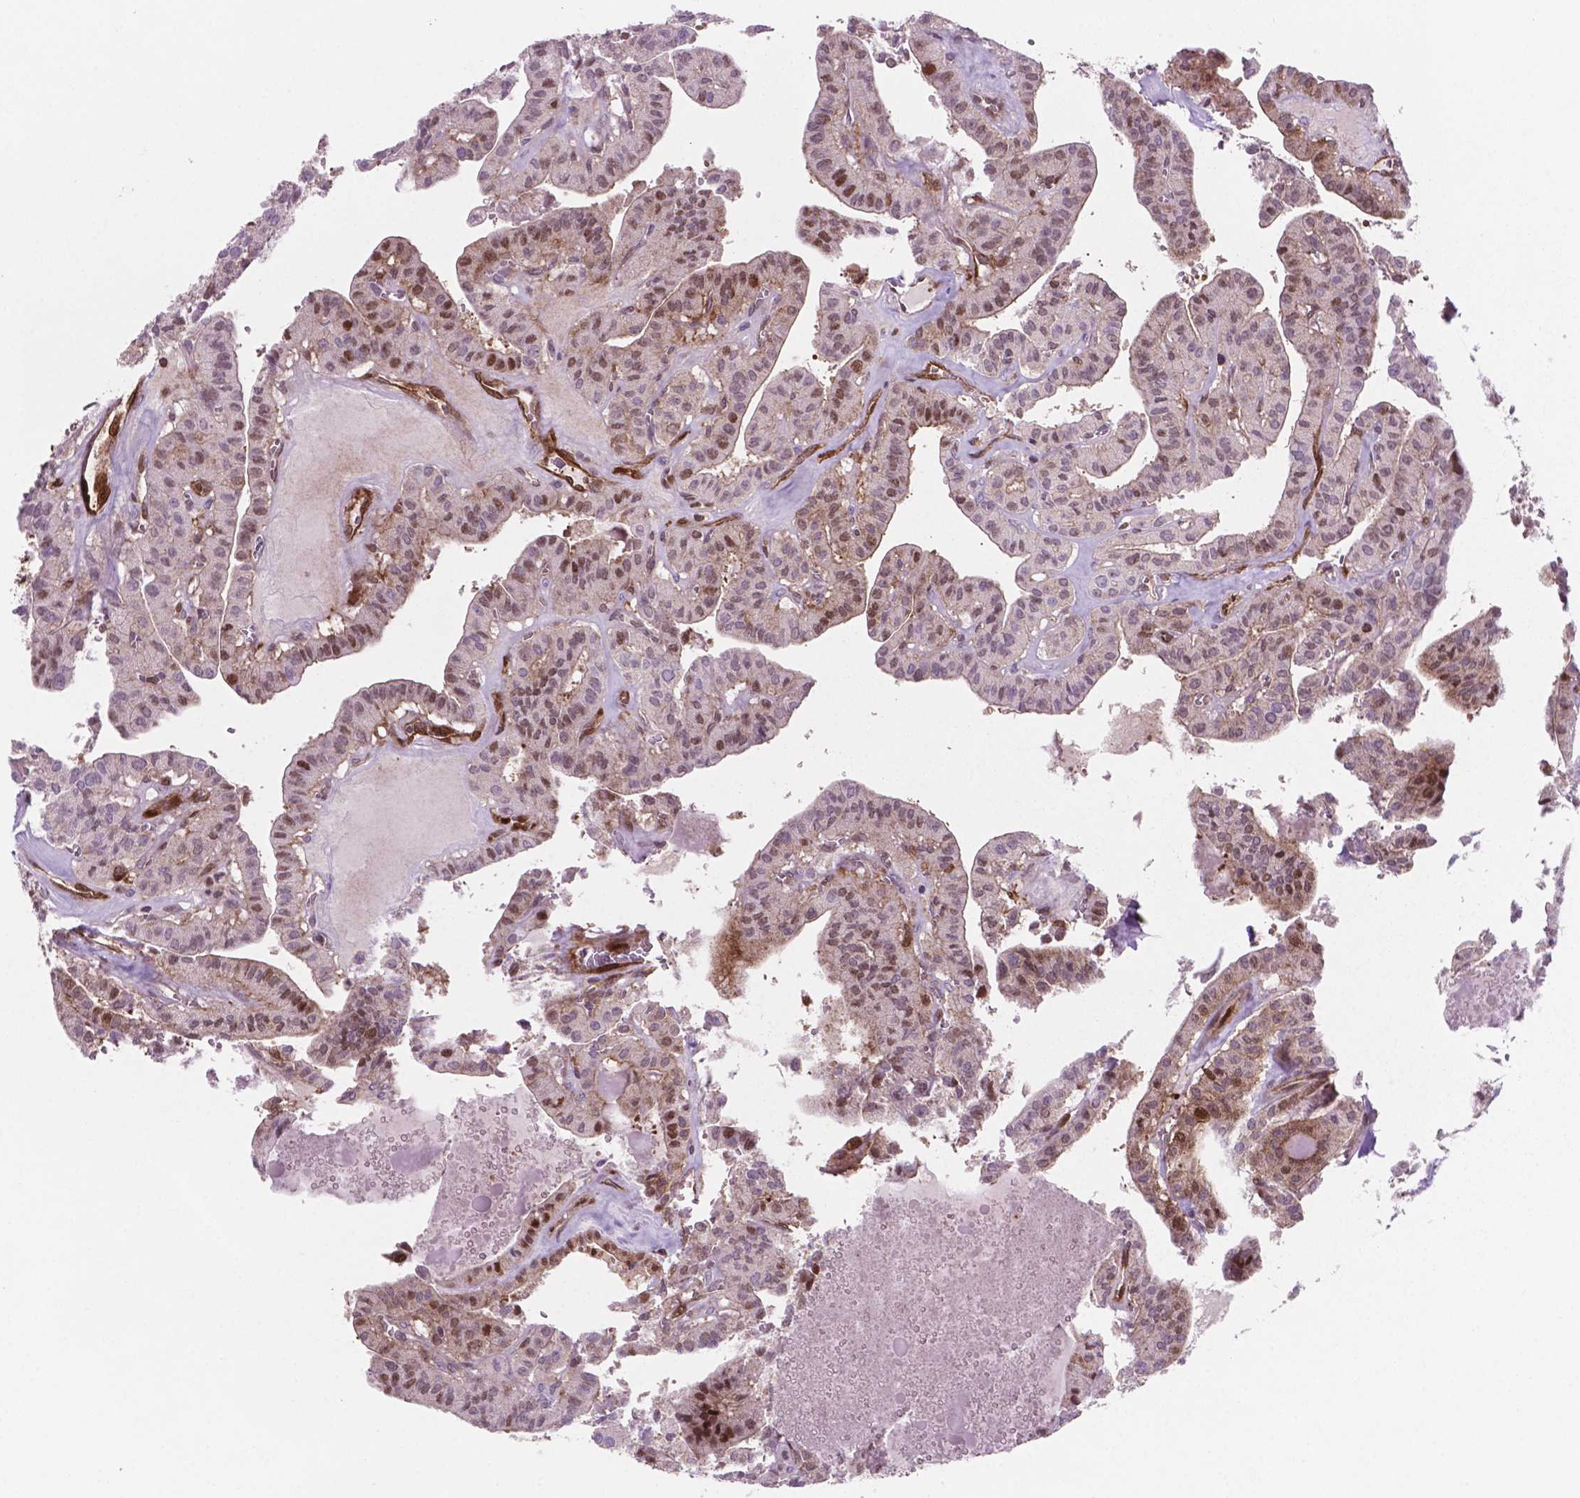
{"staining": {"intensity": "moderate", "quantity": "<25%", "location": "nuclear"}, "tissue": "thyroid cancer", "cell_type": "Tumor cells", "image_type": "cancer", "snomed": [{"axis": "morphology", "description": "Papillary adenocarcinoma, NOS"}, {"axis": "topography", "description": "Thyroid gland"}], "caption": "The photomicrograph reveals immunohistochemical staining of thyroid cancer (papillary adenocarcinoma). There is moderate nuclear positivity is seen in about <25% of tumor cells.", "gene": "LDHA", "patient": {"sex": "male", "age": 52}}